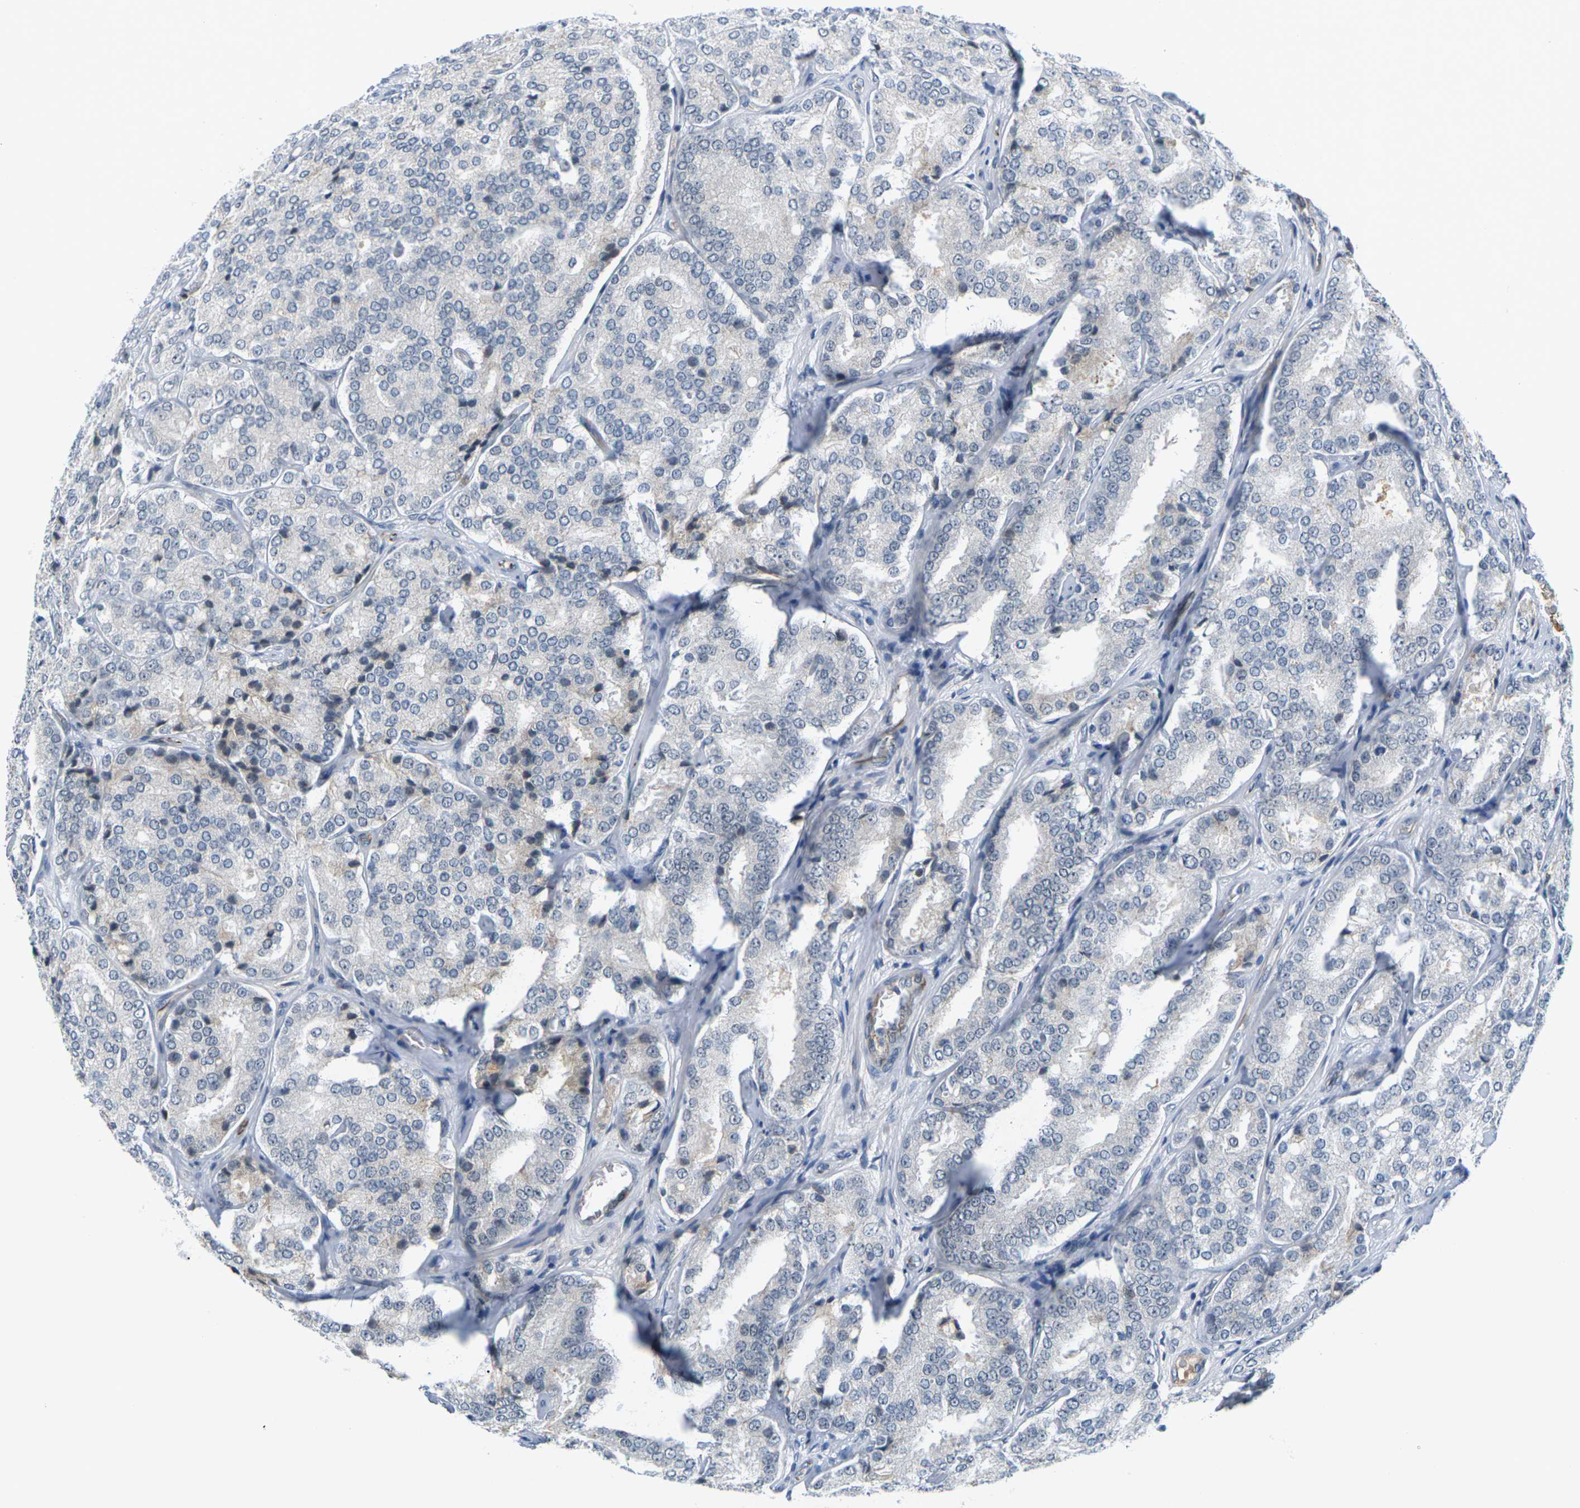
{"staining": {"intensity": "negative", "quantity": "none", "location": "none"}, "tissue": "prostate cancer", "cell_type": "Tumor cells", "image_type": "cancer", "snomed": [{"axis": "morphology", "description": "Adenocarcinoma, High grade"}, {"axis": "topography", "description": "Prostate"}], "caption": "Tumor cells show no significant protein expression in adenocarcinoma (high-grade) (prostate). (Stains: DAB (3,3'-diaminobenzidine) IHC with hematoxylin counter stain, Microscopy: brightfield microscopy at high magnification).", "gene": "PKP2", "patient": {"sex": "male", "age": 65}}